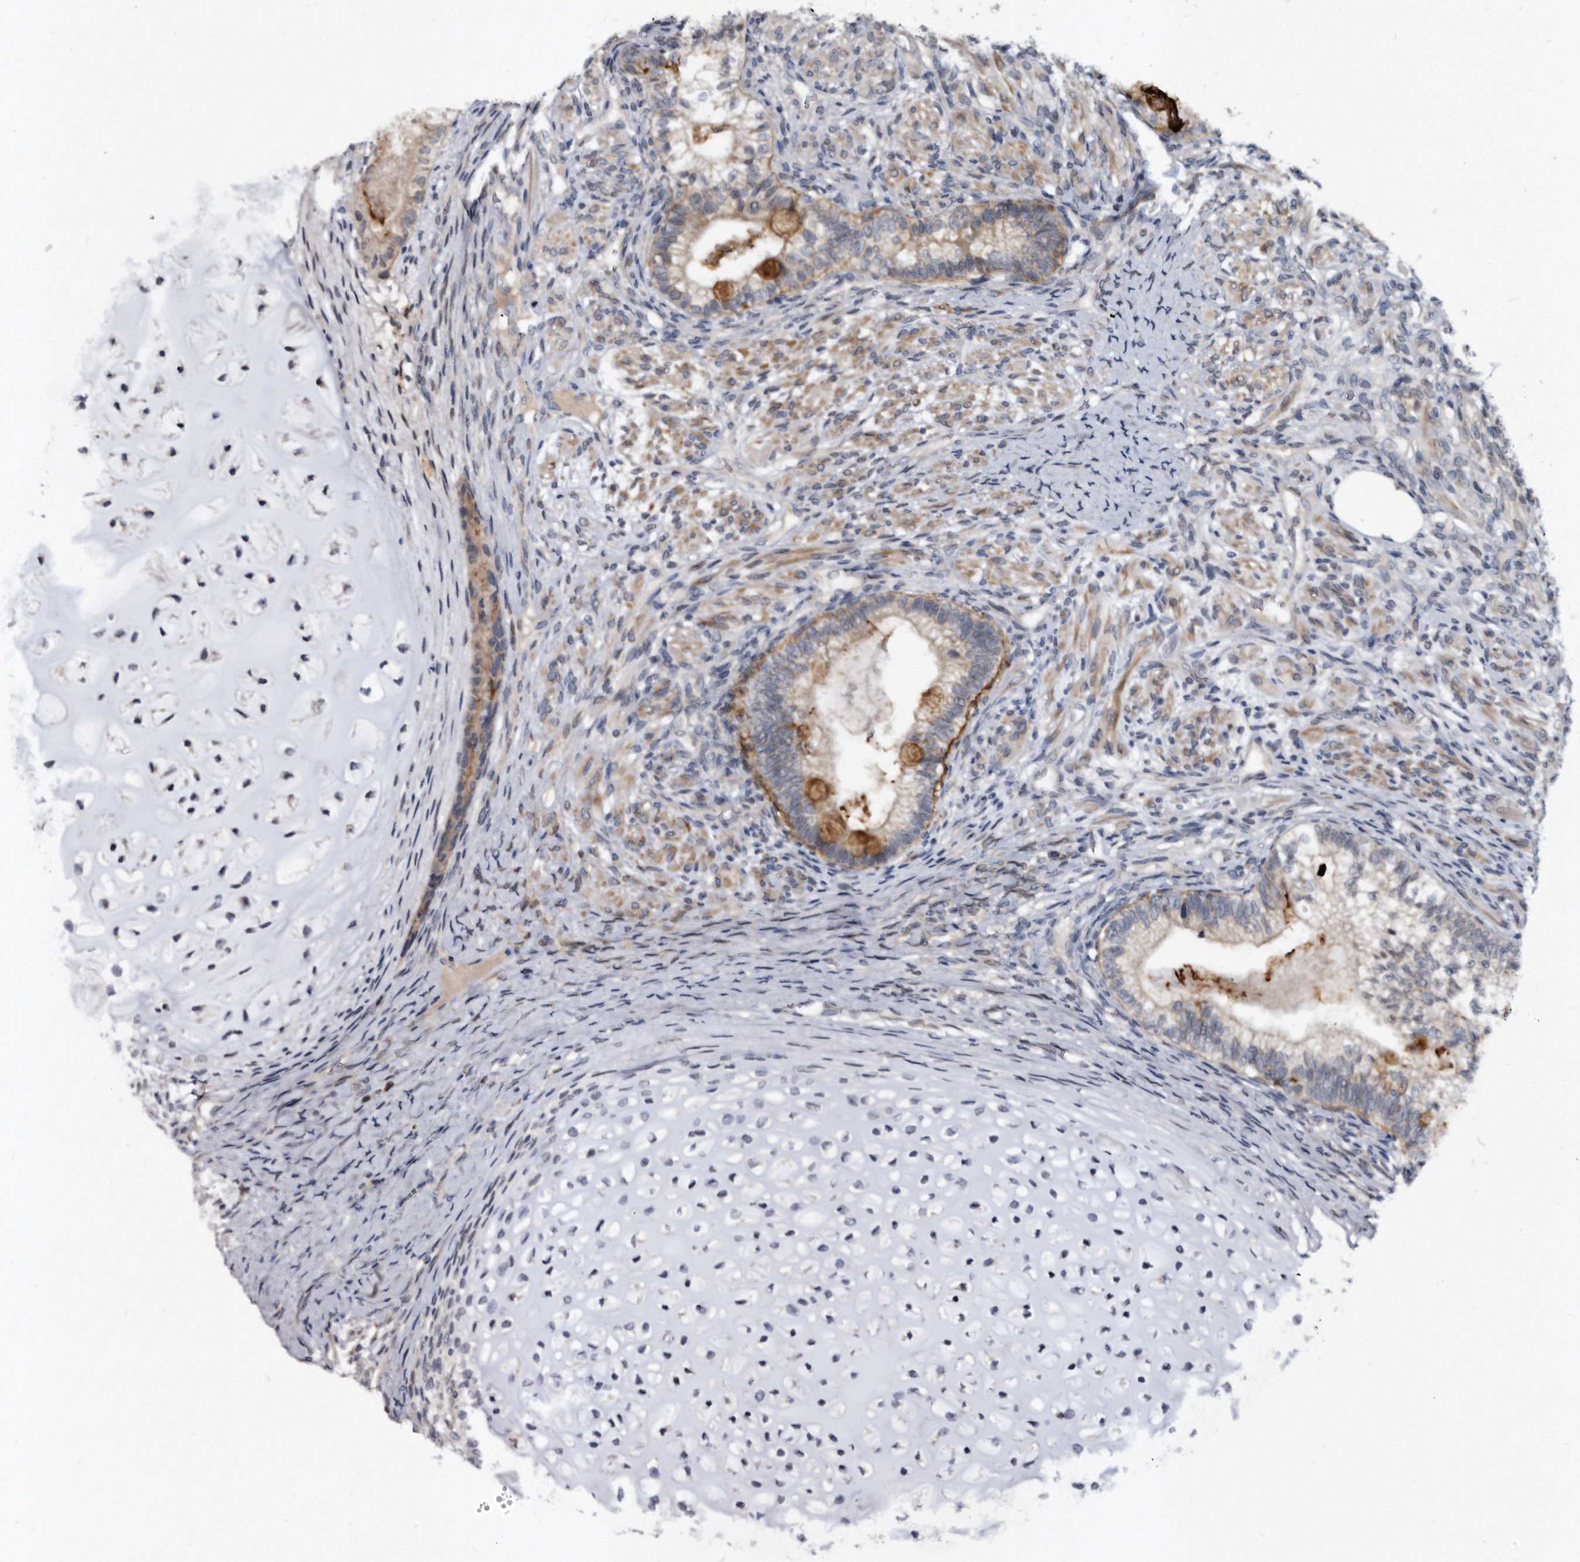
{"staining": {"intensity": "moderate", "quantity": "<25%", "location": "cytoplasmic/membranous"}, "tissue": "testis cancer", "cell_type": "Tumor cells", "image_type": "cancer", "snomed": [{"axis": "morphology", "description": "Seminoma, NOS"}, {"axis": "morphology", "description": "Carcinoma, Embryonal, NOS"}, {"axis": "topography", "description": "Testis"}], "caption": "Protein staining demonstrates moderate cytoplasmic/membranous positivity in about <25% of tumor cells in testis cancer (embryonal carcinoma). (IHC, brightfield microscopy, high magnification).", "gene": "PROM1", "patient": {"sex": "male", "age": 28}}